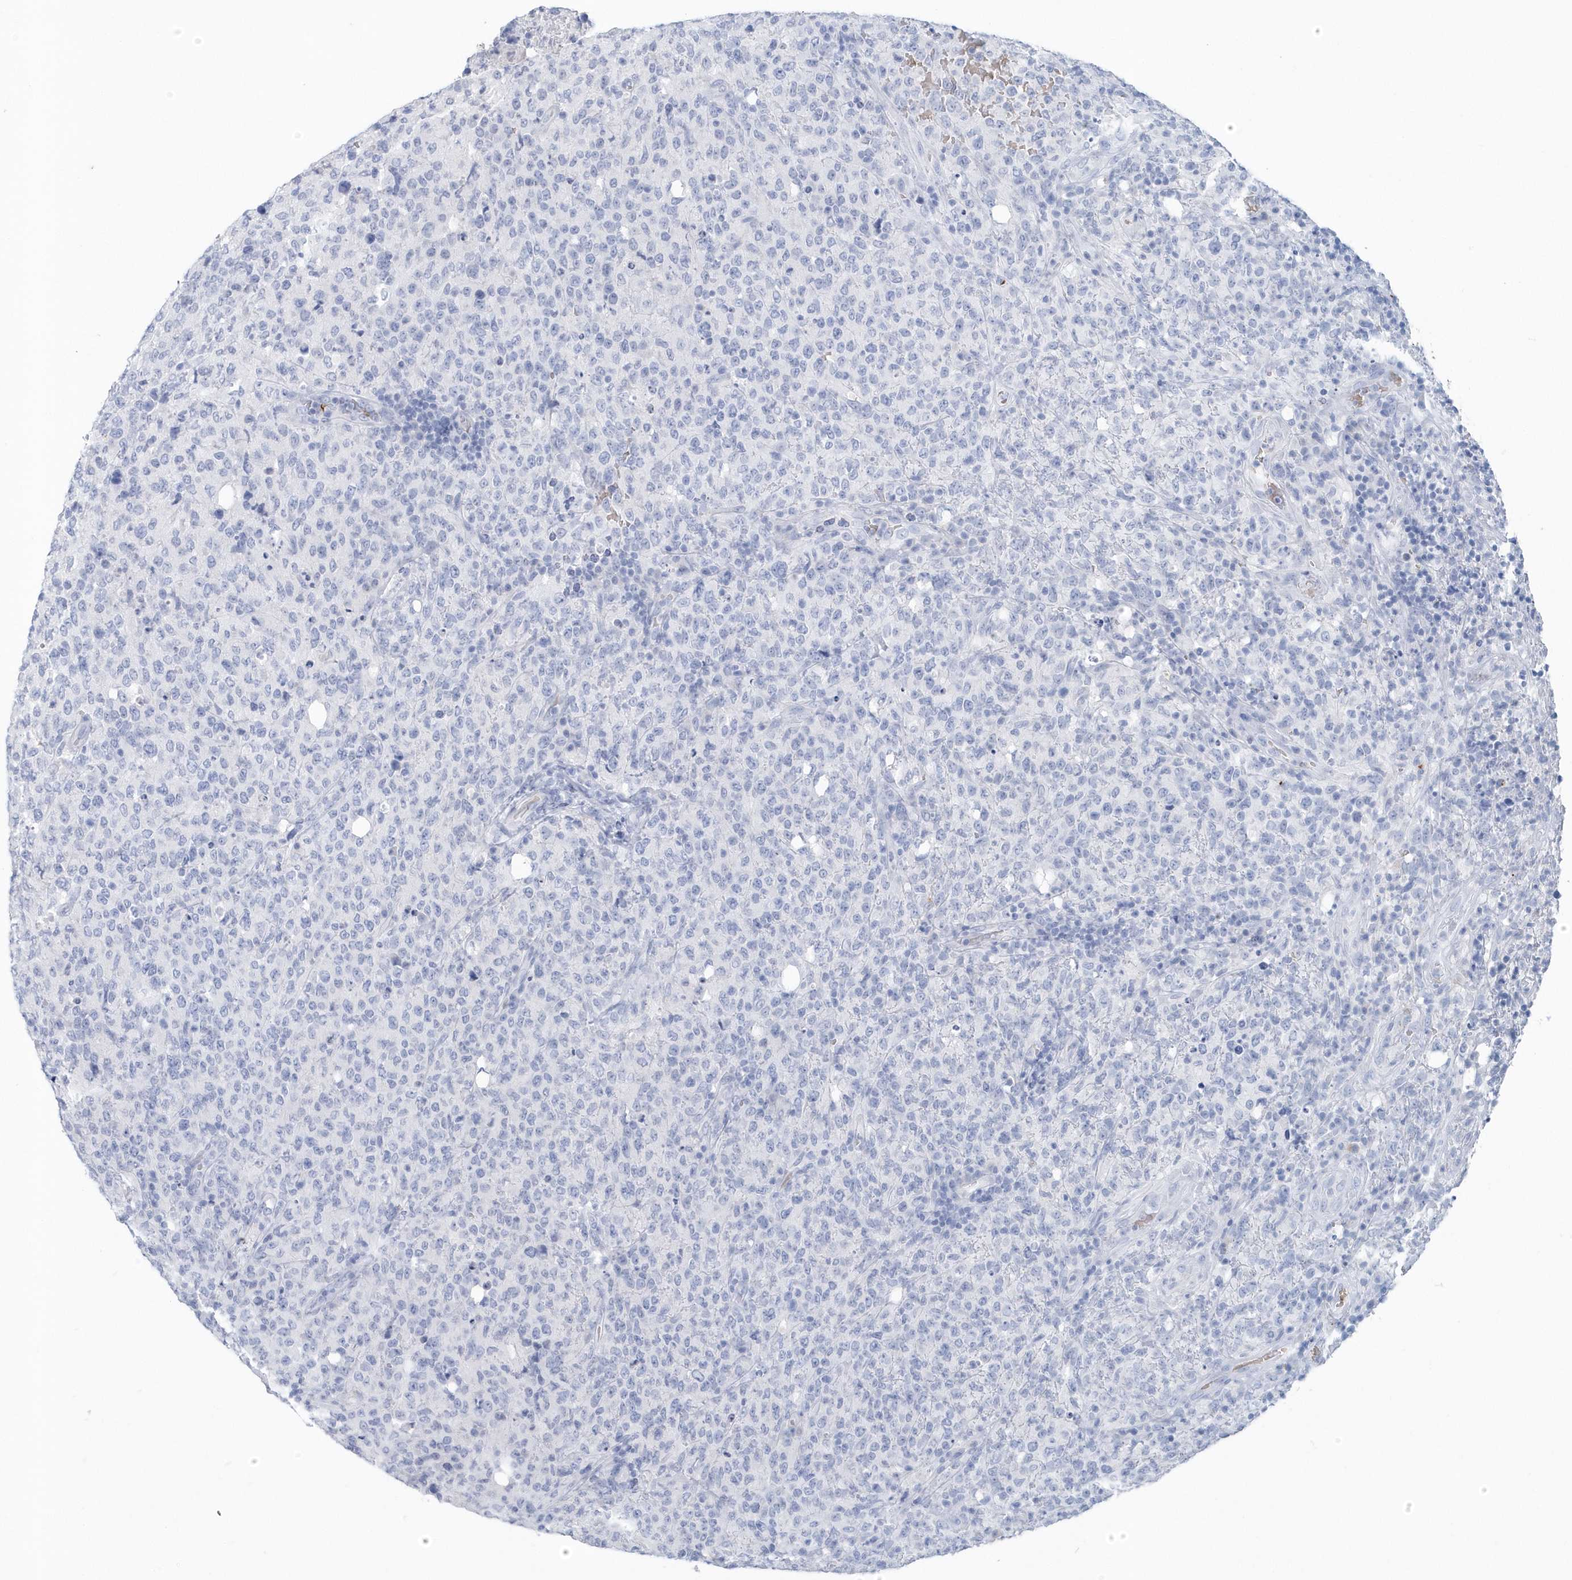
{"staining": {"intensity": "negative", "quantity": "none", "location": "none"}, "tissue": "lymphoma", "cell_type": "Tumor cells", "image_type": "cancer", "snomed": [{"axis": "morphology", "description": "Malignant lymphoma, non-Hodgkin's type, High grade"}, {"axis": "topography", "description": "Tonsil"}], "caption": "High power microscopy image of an immunohistochemistry (IHC) image of lymphoma, revealing no significant staining in tumor cells. Brightfield microscopy of IHC stained with DAB (3,3'-diaminobenzidine) (brown) and hematoxylin (blue), captured at high magnification.", "gene": "HBA2", "patient": {"sex": "female", "age": 36}}